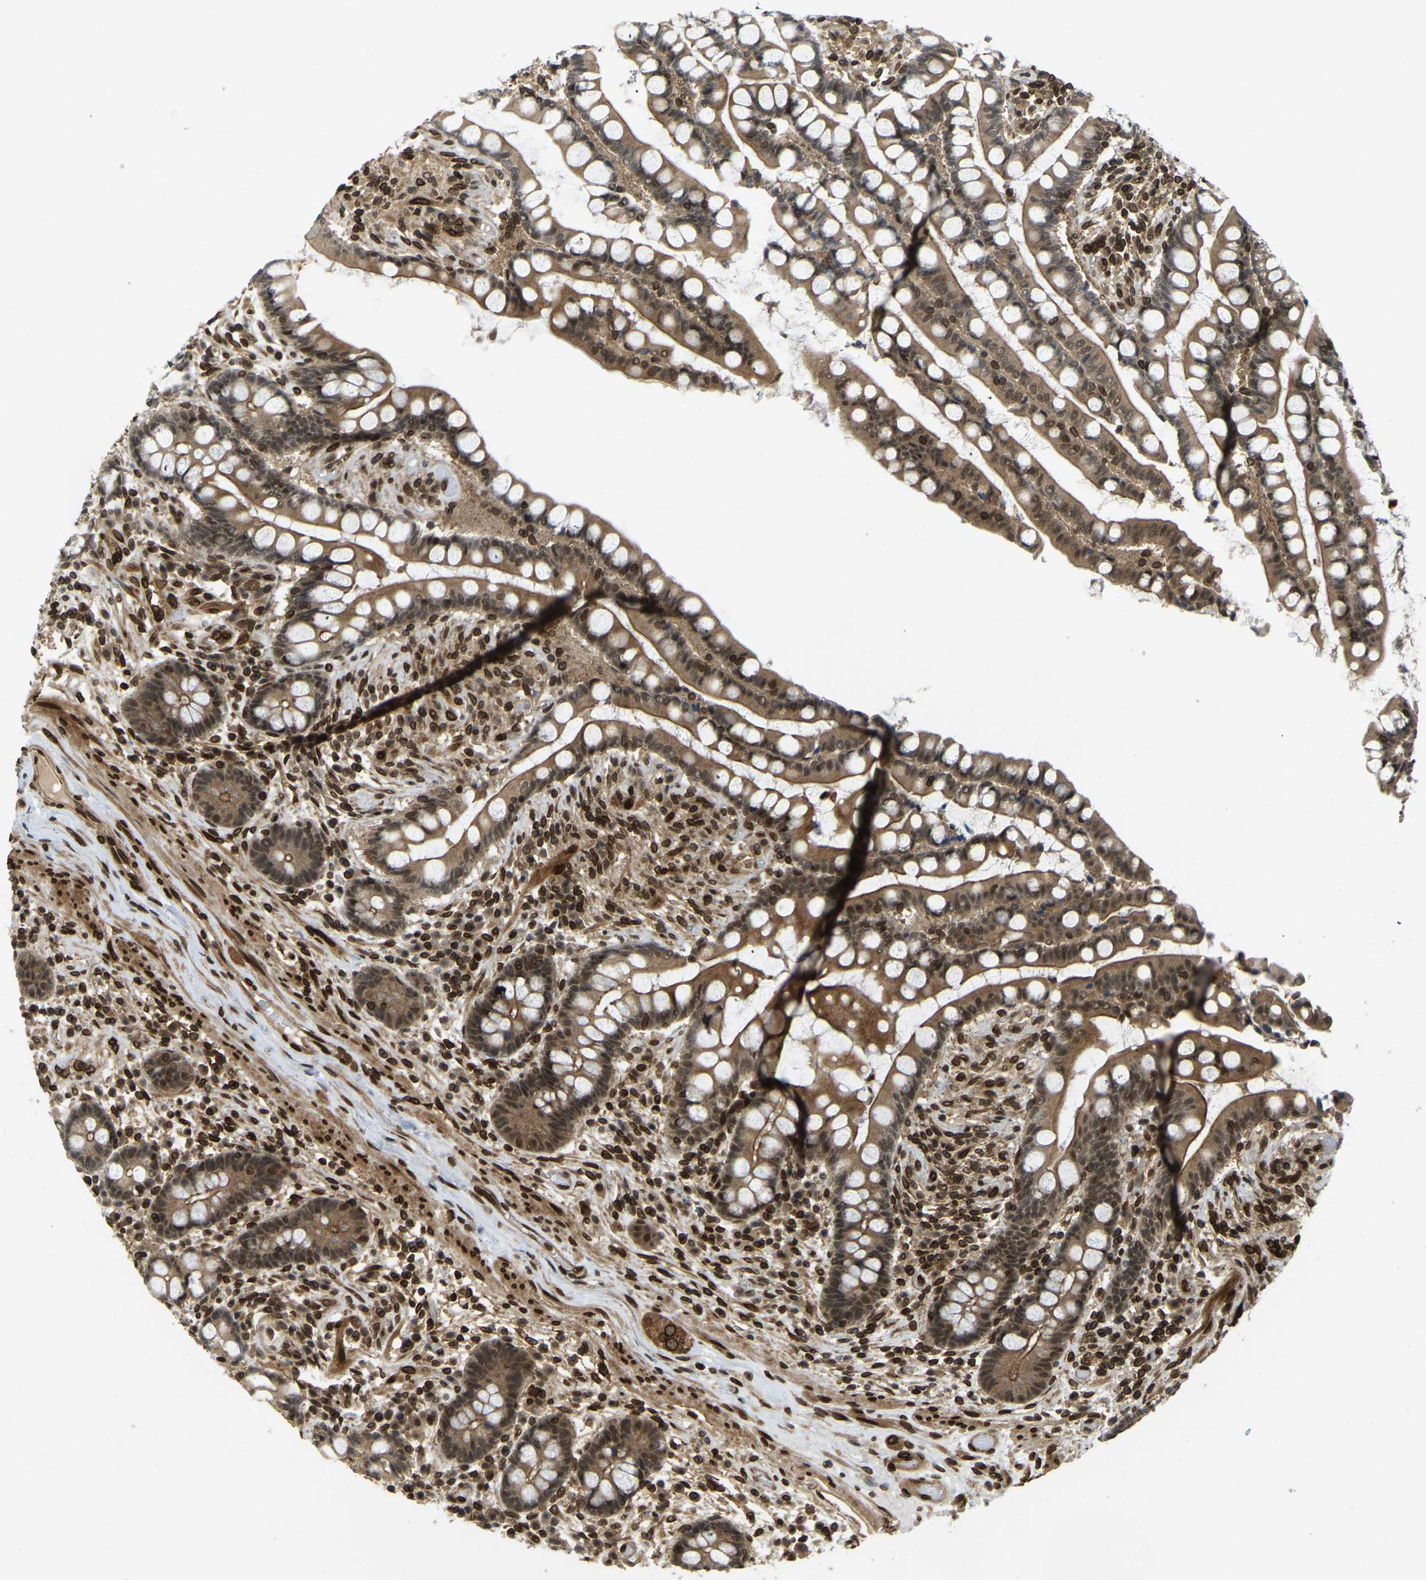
{"staining": {"intensity": "moderate", "quantity": ">75%", "location": "cytoplasmic/membranous,nuclear"}, "tissue": "colon", "cell_type": "Endothelial cells", "image_type": "normal", "snomed": [{"axis": "morphology", "description": "Normal tissue, NOS"}, {"axis": "topography", "description": "Colon"}], "caption": "This histopathology image demonstrates immunohistochemistry (IHC) staining of benign human colon, with medium moderate cytoplasmic/membranous,nuclear positivity in approximately >75% of endothelial cells.", "gene": "SYNE1", "patient": {"sex": "male", "age": 73}}